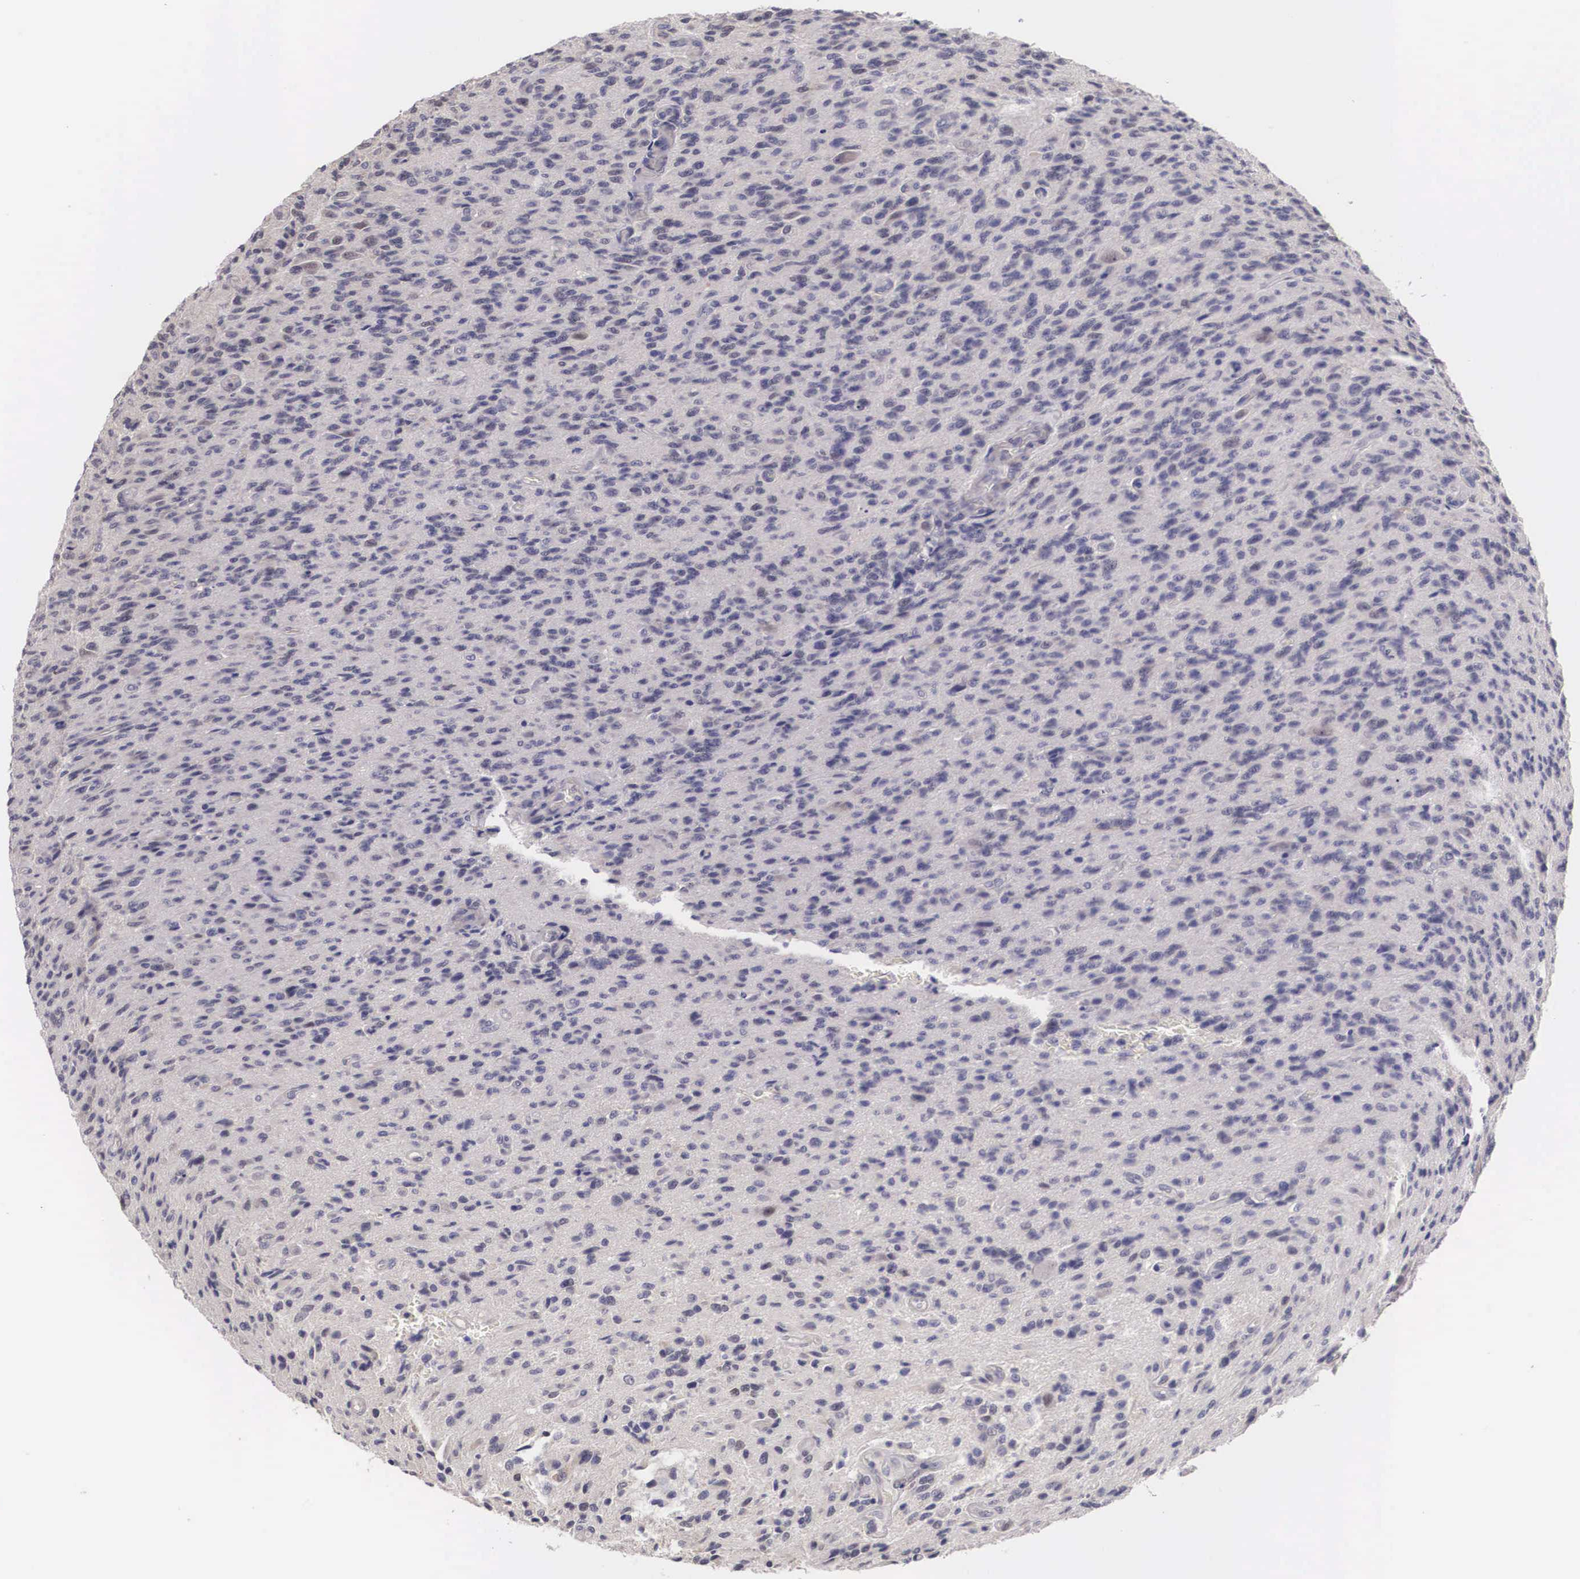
{"staining": {"intensity": "negative", "quantity": "none", "location": "none"}, "tissue": "glioma", "cell_type": "Tumor cells", "image_type": "cancer", "snomed": [{"axis": "morphology", "description": "Glioma, malignant, High grade"}, {"axis": "topography", "description": "Brain"}], "caption": "Immunohistochemistry (IHC) micrograph of neoplastic tissue: glioma stained with DAB (3,3'-diaminobenzidine) displays no significant protein staining in tumor cells.", "gene": "ENOX2", "patient": {"sex": "male", "age": 36}}